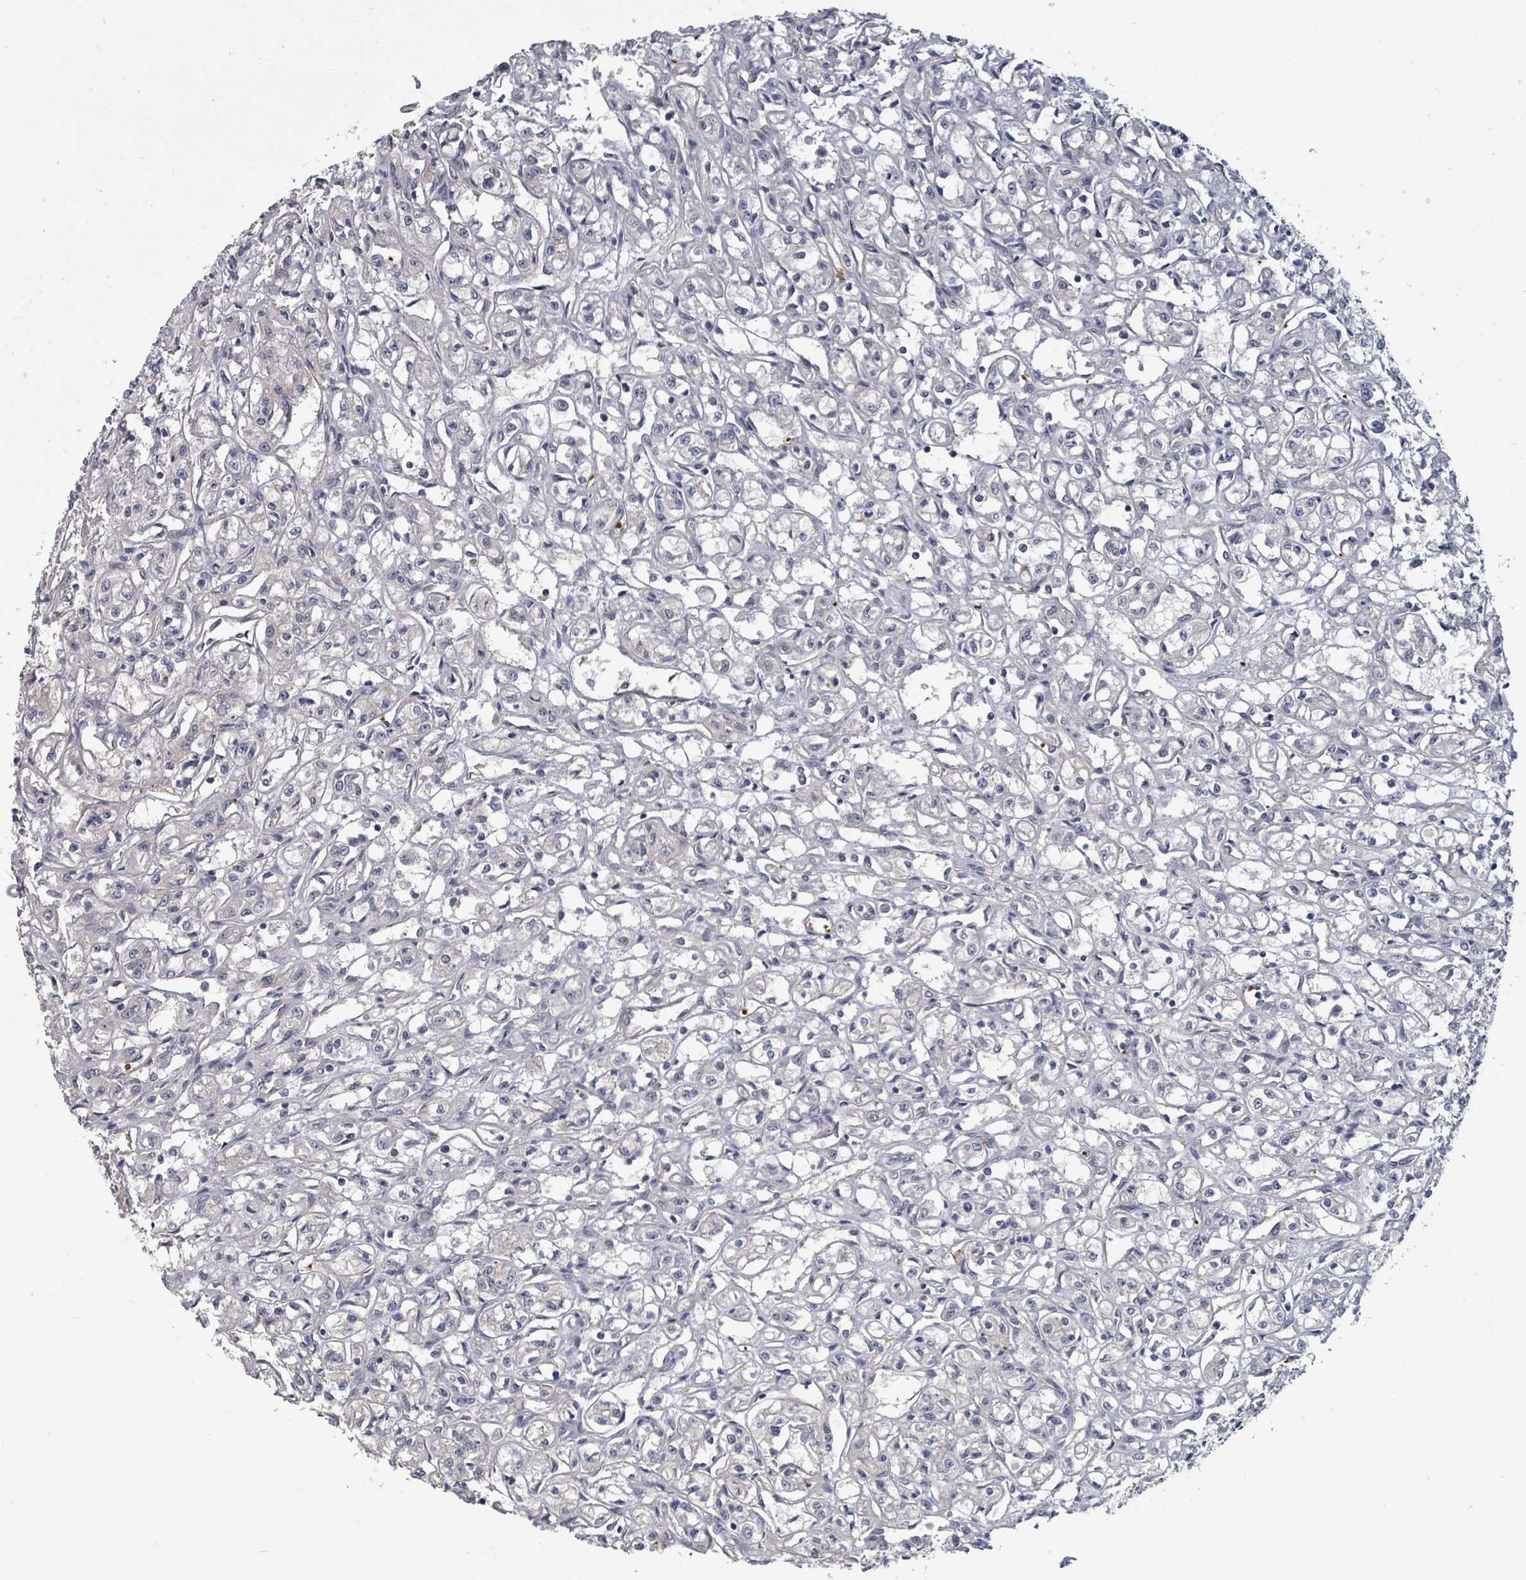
{"staining": {"intensity": "negative", "quantity": "none", "location": "none"}, "tissue": "renal cancer", "cell_type": "Tumor cells", "image_type": "cancer", "snomed": [{"axis": "morphology", "description": "Adenocarcinoma, NOS"}, {"axis": "topography", "description": "Kidney"}], "caption": "A micrograph of renal adenocarcinoma stained for a protein reveals no brown staining in tumor cells.", "gene": "PLAUR", "patient": {"sex": "male", "age": 56}}